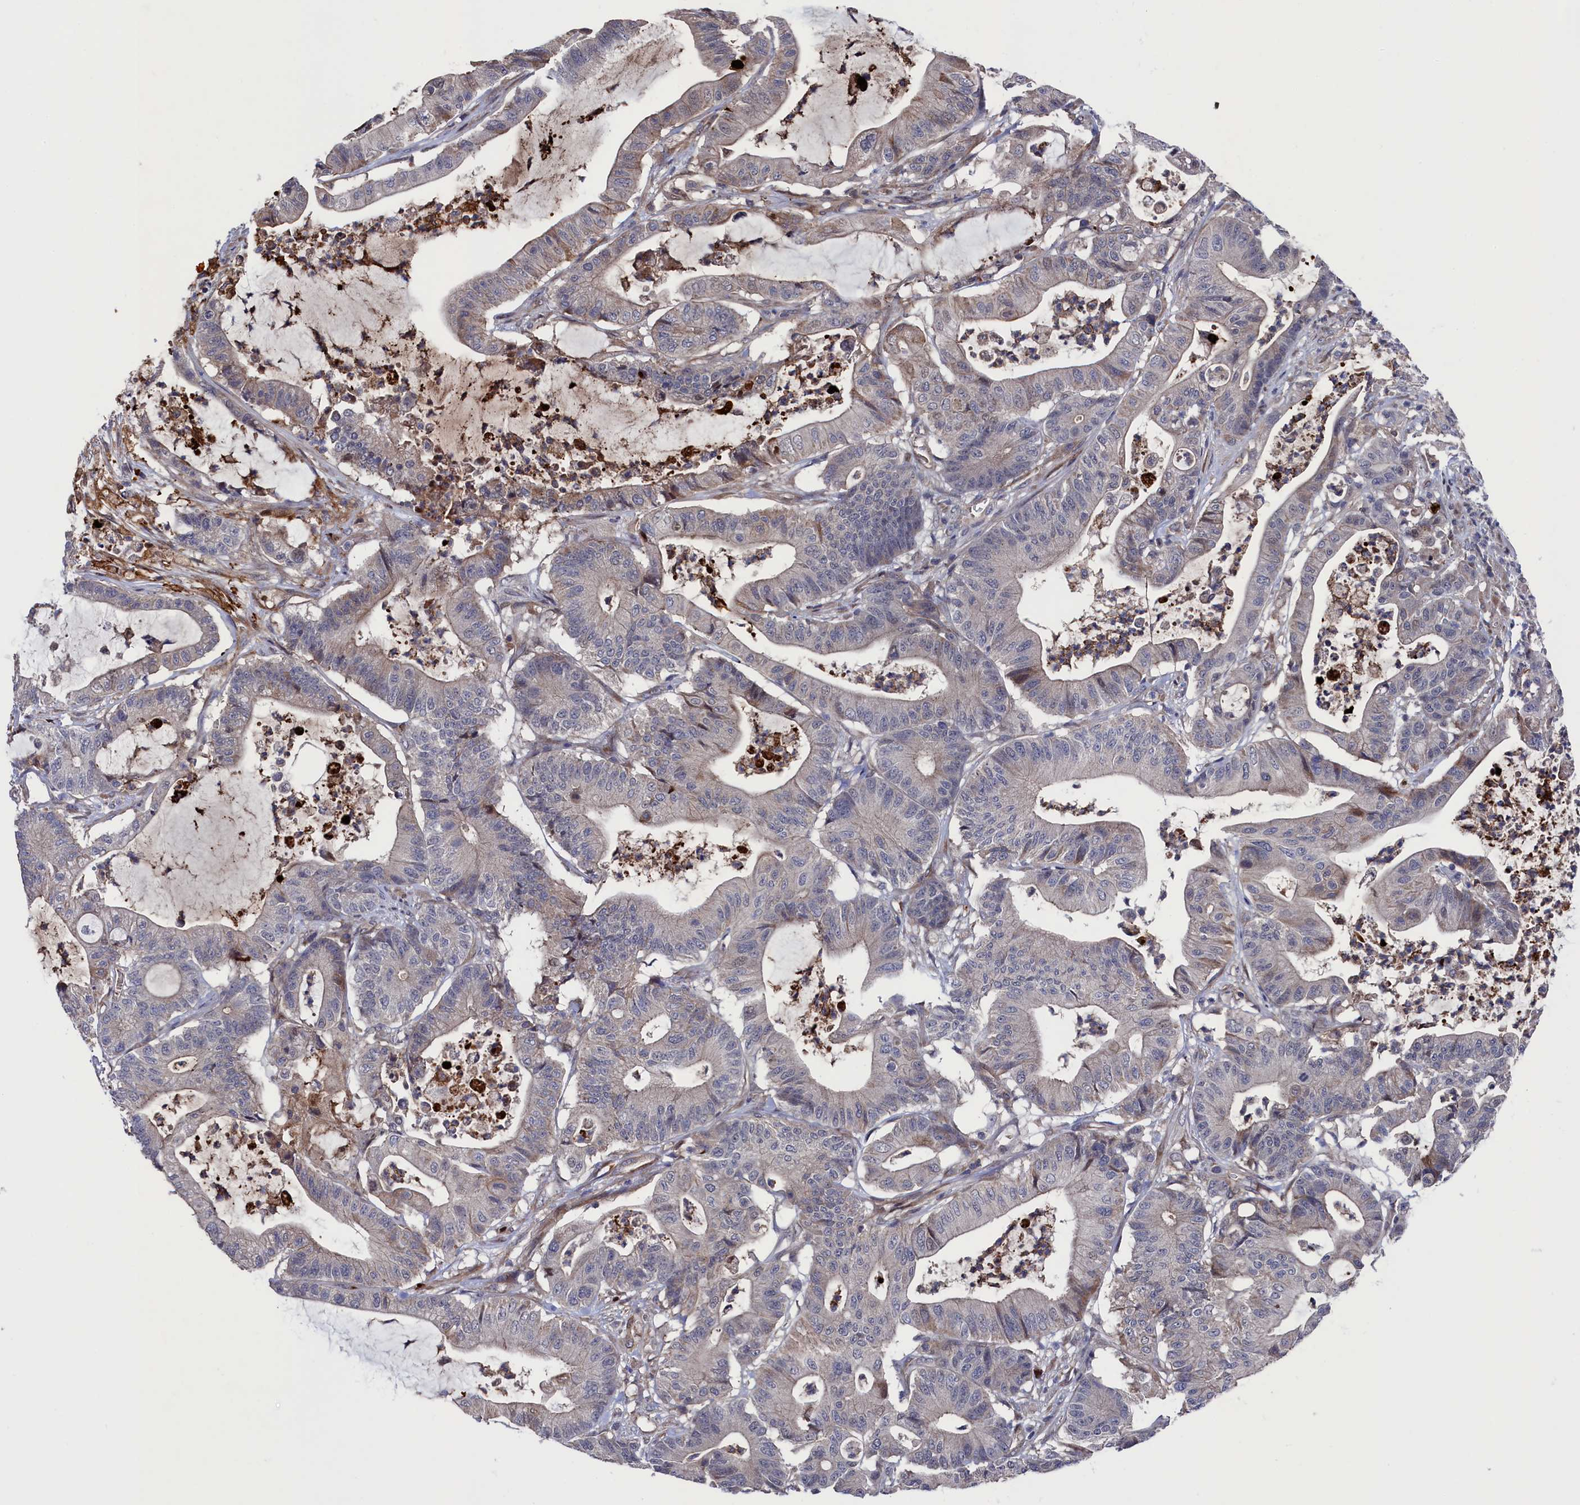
{"staining": {"intensity": "weak", "quantity": "<25%", "location": "cytoplasmic/membranous"}, "tissue": "colorectal cancer", "cell_type": "Tumor cells", "image_type": "cancer", "snomed": [{"axis": "morphology", "description": "Adenocarcinoma, NOS"}, {"axis": "topography", "description": "Colon"}], "caption": "IHC photomicrograph of colorectal cancer (adenocarcinoma) stained for a protein (brown), which displays no expression in tumor cells.", "gene": "ZNF891", "patient": {"sex": "female", "age": 84}}